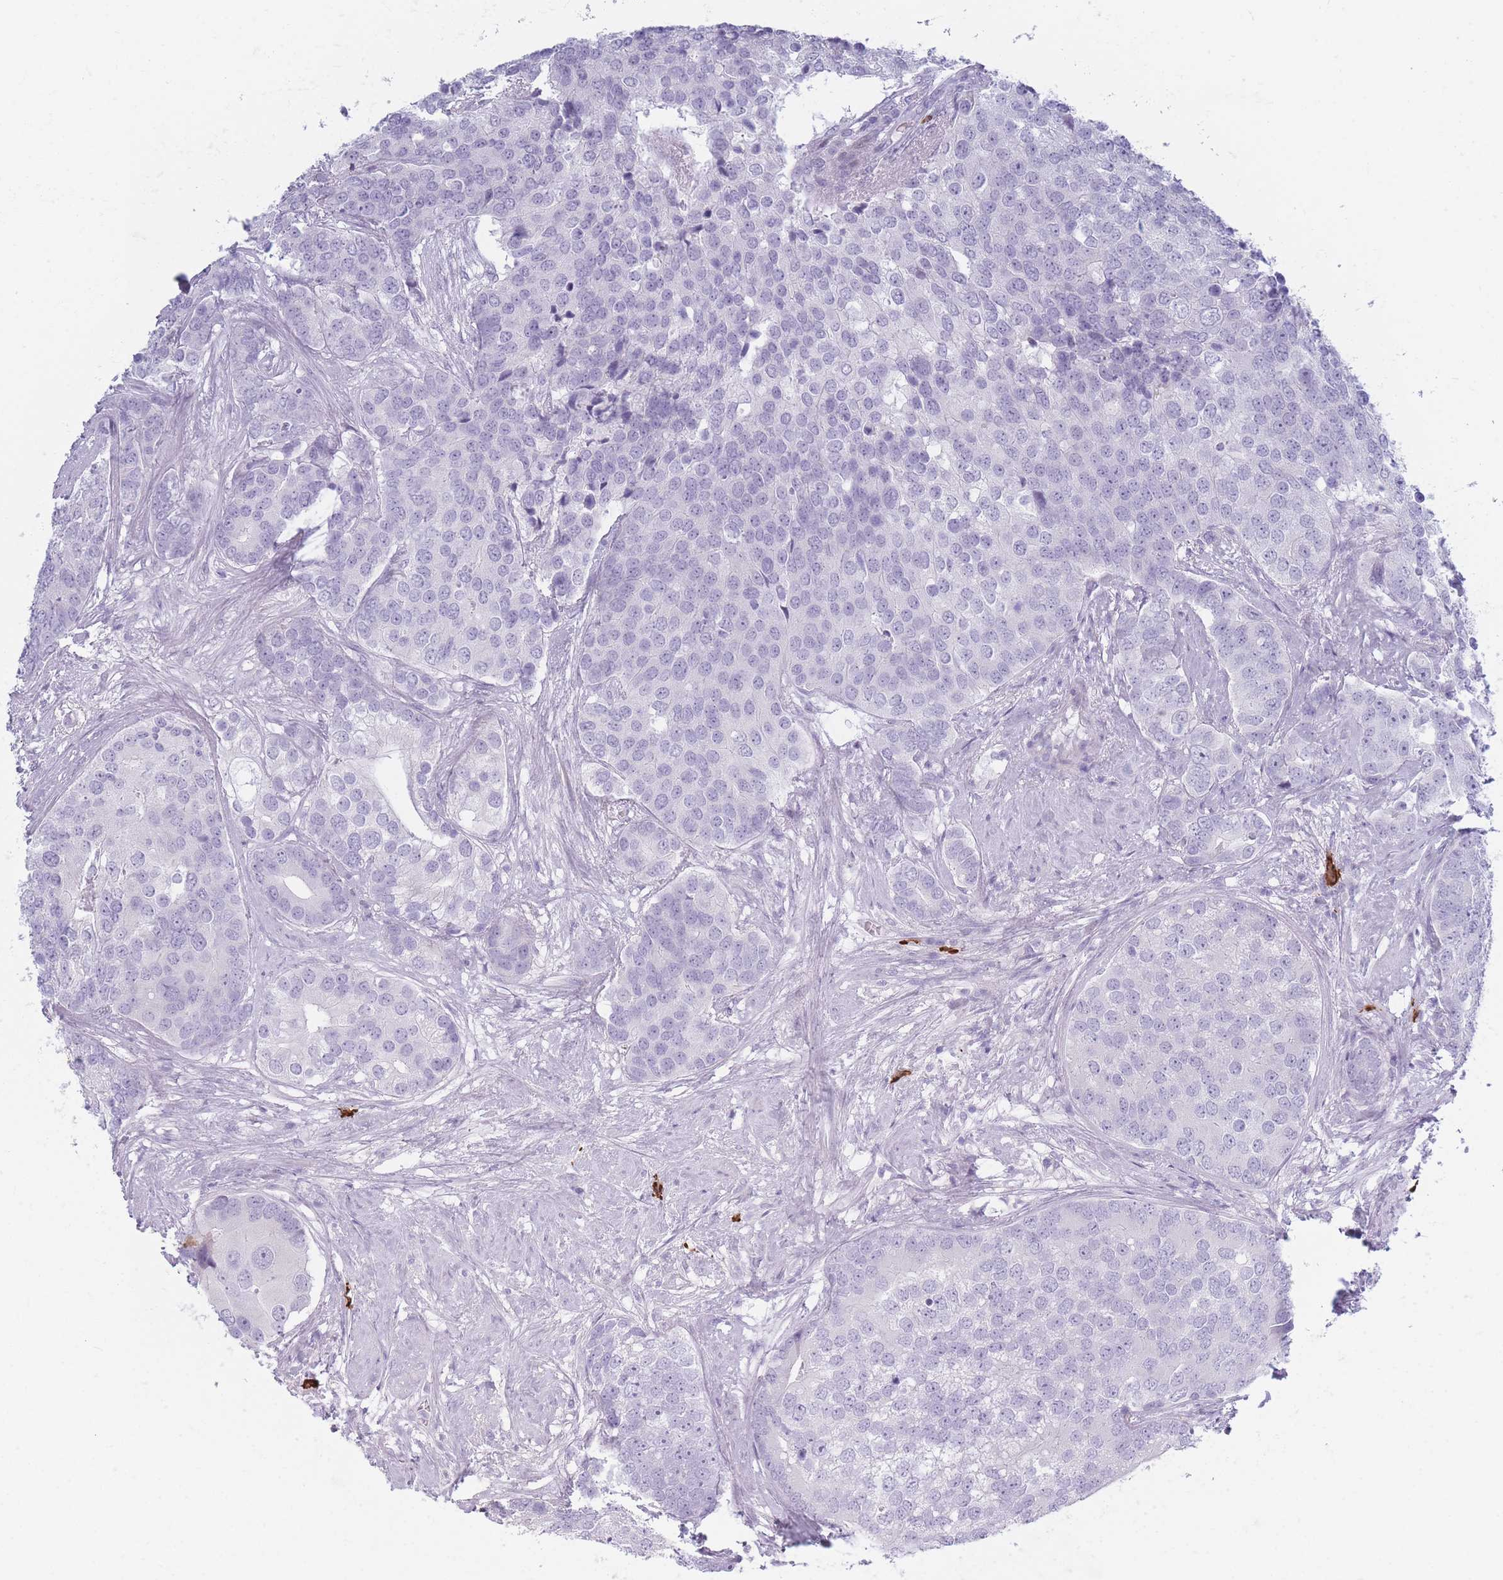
{"staining": {"intensity": "negative", "quantity": "none", "location": "none"}, "tissue": "prostate cancer", "cell_type": "Tumor cells", "image_type": "cancer", "snomed": [{"axis": "morphology", "description": "Adenocarcinoma, High grade"}, {"axis": "topography", "description": "Prostate"}], "caption": "Prostate cancer stained for a protein using immunohistochemistry shows no positivity tumor cells.", "gene": "PLEKHG2", "patient": {"sex": "male", "age": 62}}